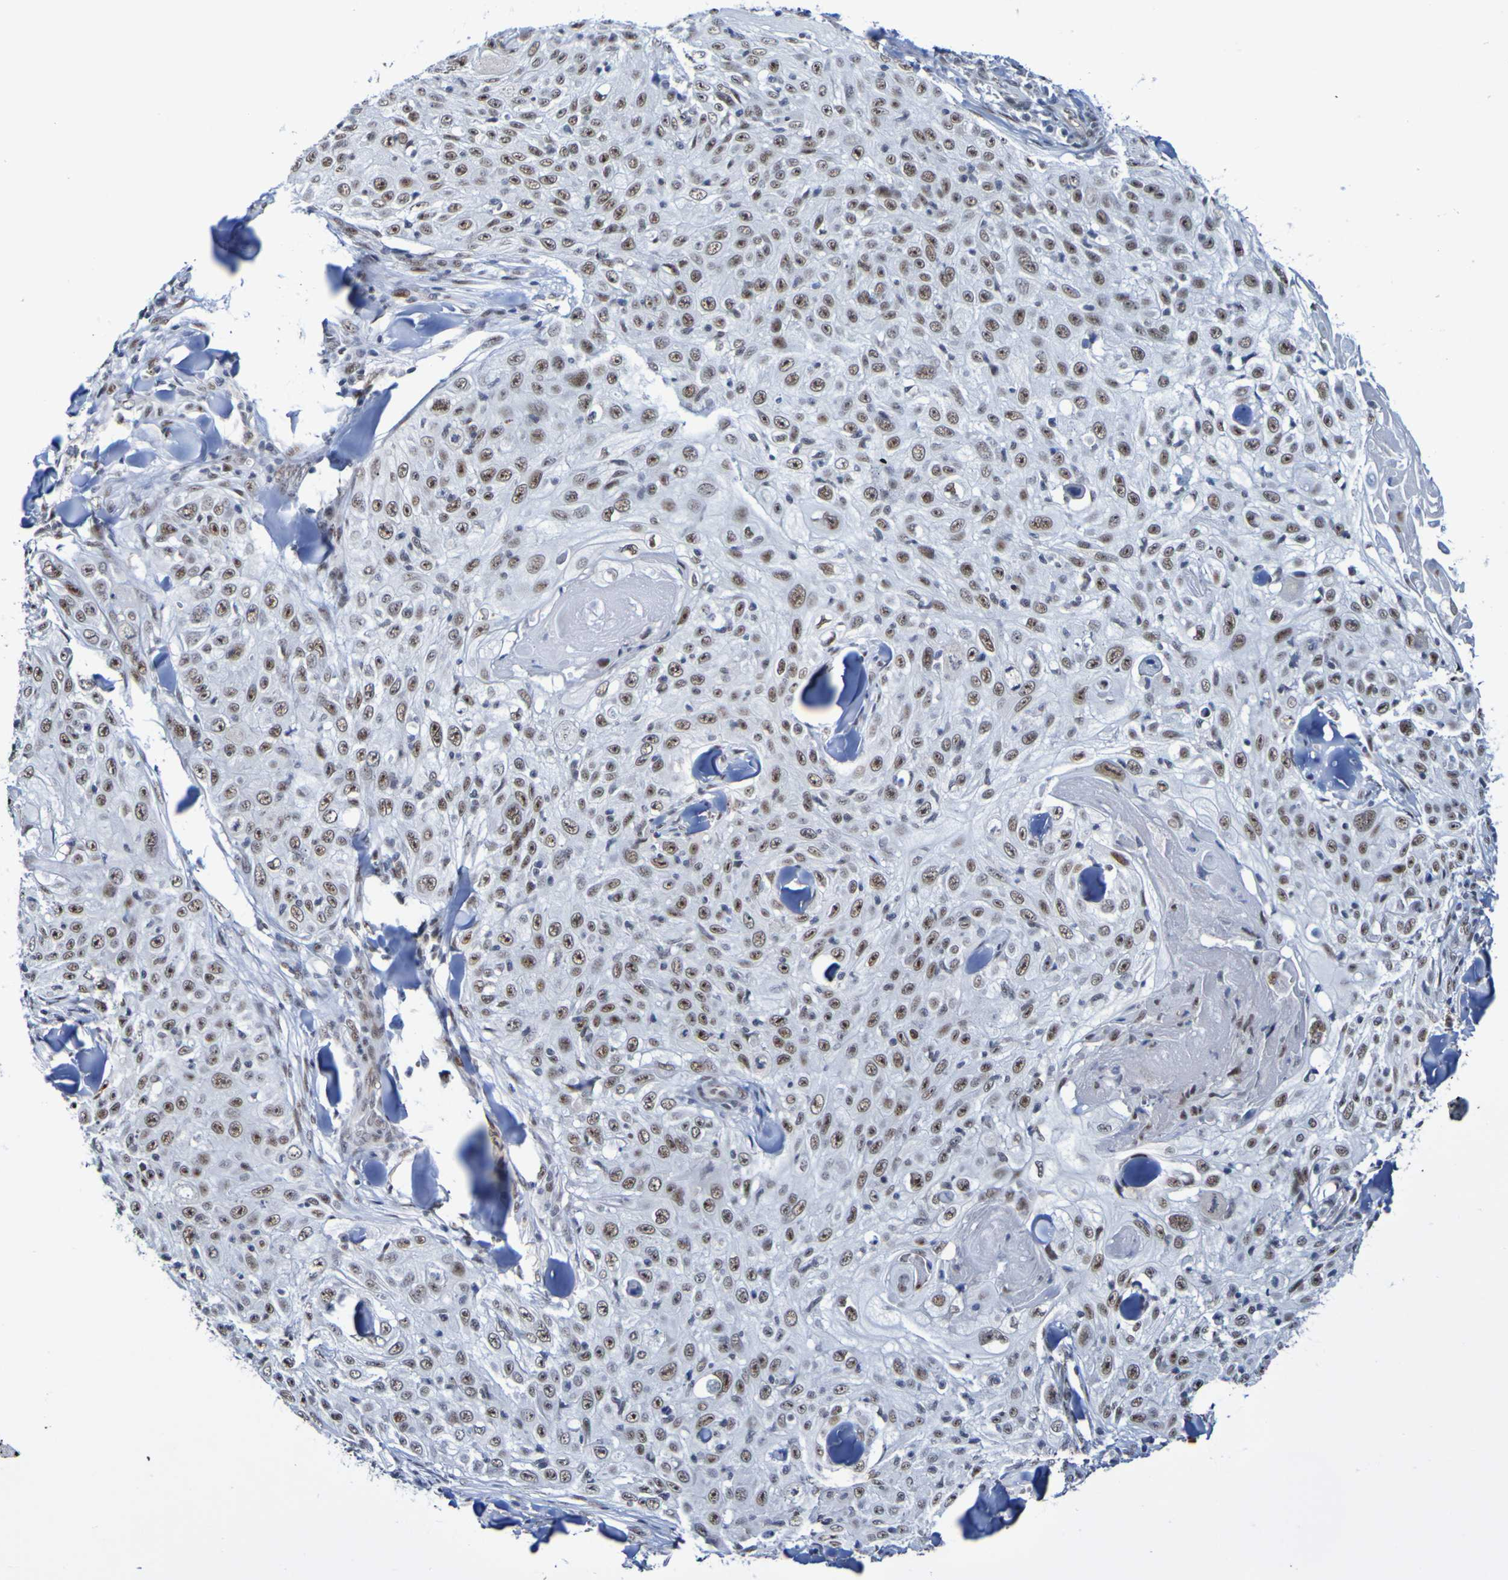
{"staining": {"intensity": "moderate", "quantity": ">75%", "location": "nuclear"}, "tissue": "skin cancer", "cell_type": "Tumor cells", "image_type": "cancer", "snomed": [{"axis": "morphology", "description": "Squamous cell carcinoma, NOS"}, {"axis": "topography", "description": "Skin"}], "caption": "DAB immunohistochemical staining of squamous cell carcinoma (skin) shows moderate nuclear protein expression in about >75% of tumor cells.", "gene": "CDC5L", "patient": {"sex": "male", "age": 86}}